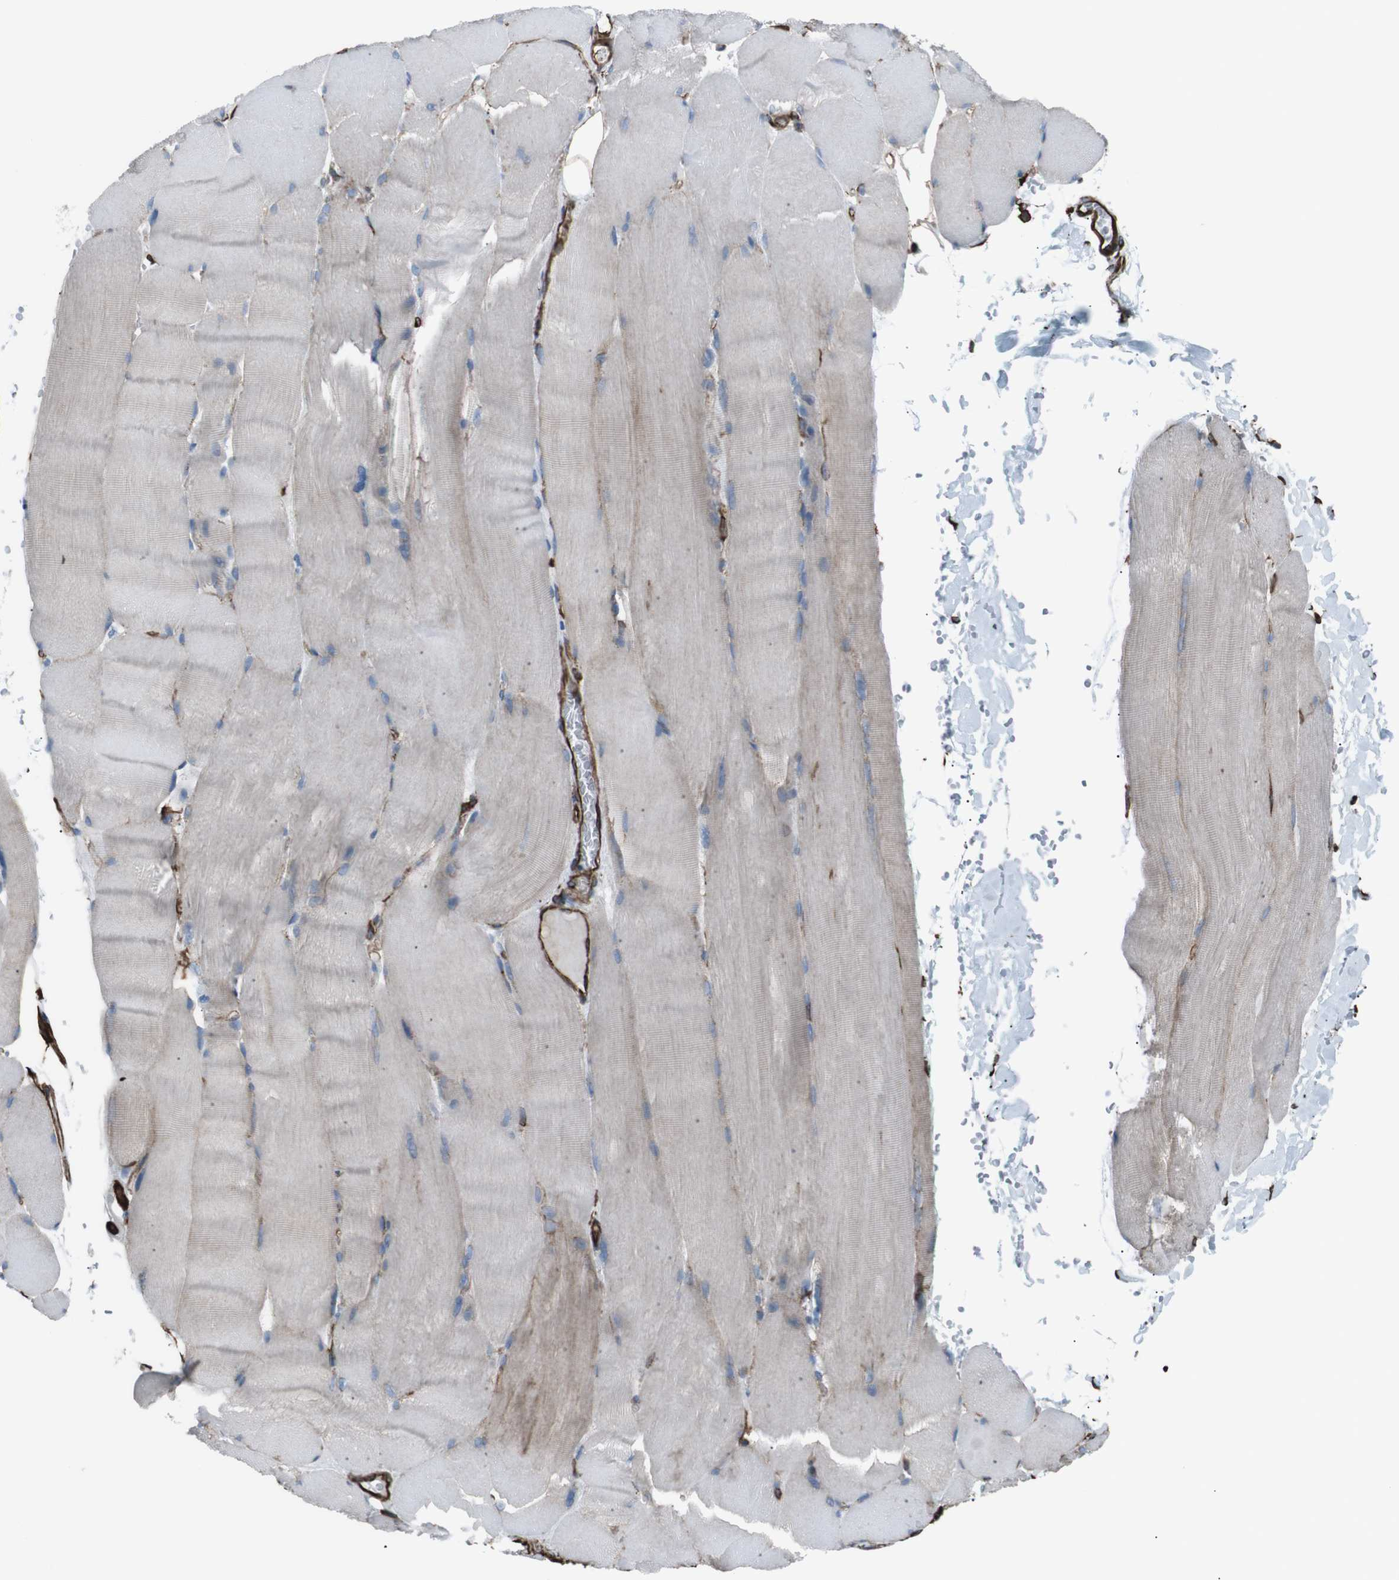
{"staining": {"intensity": "negative", "quantity": "none", "location": "none"}, "tissue": "skeletal muscle", "cell_type": "Myocytes", "image_type": "normal", "snomed": [{"axis": "morphology", "description": "Normal tissue, NOS"}, {"axis": "topography", "description": "Skin"}, {"axis": "topography", "description": "Skeletal muscle"}], "caption": "Histopathology image shows no significant protein positivity in myocytes of unremarkable skeletal muscle.", "gene": "ZDHHC6", "patient": {"sex": "male", "age": 83}}